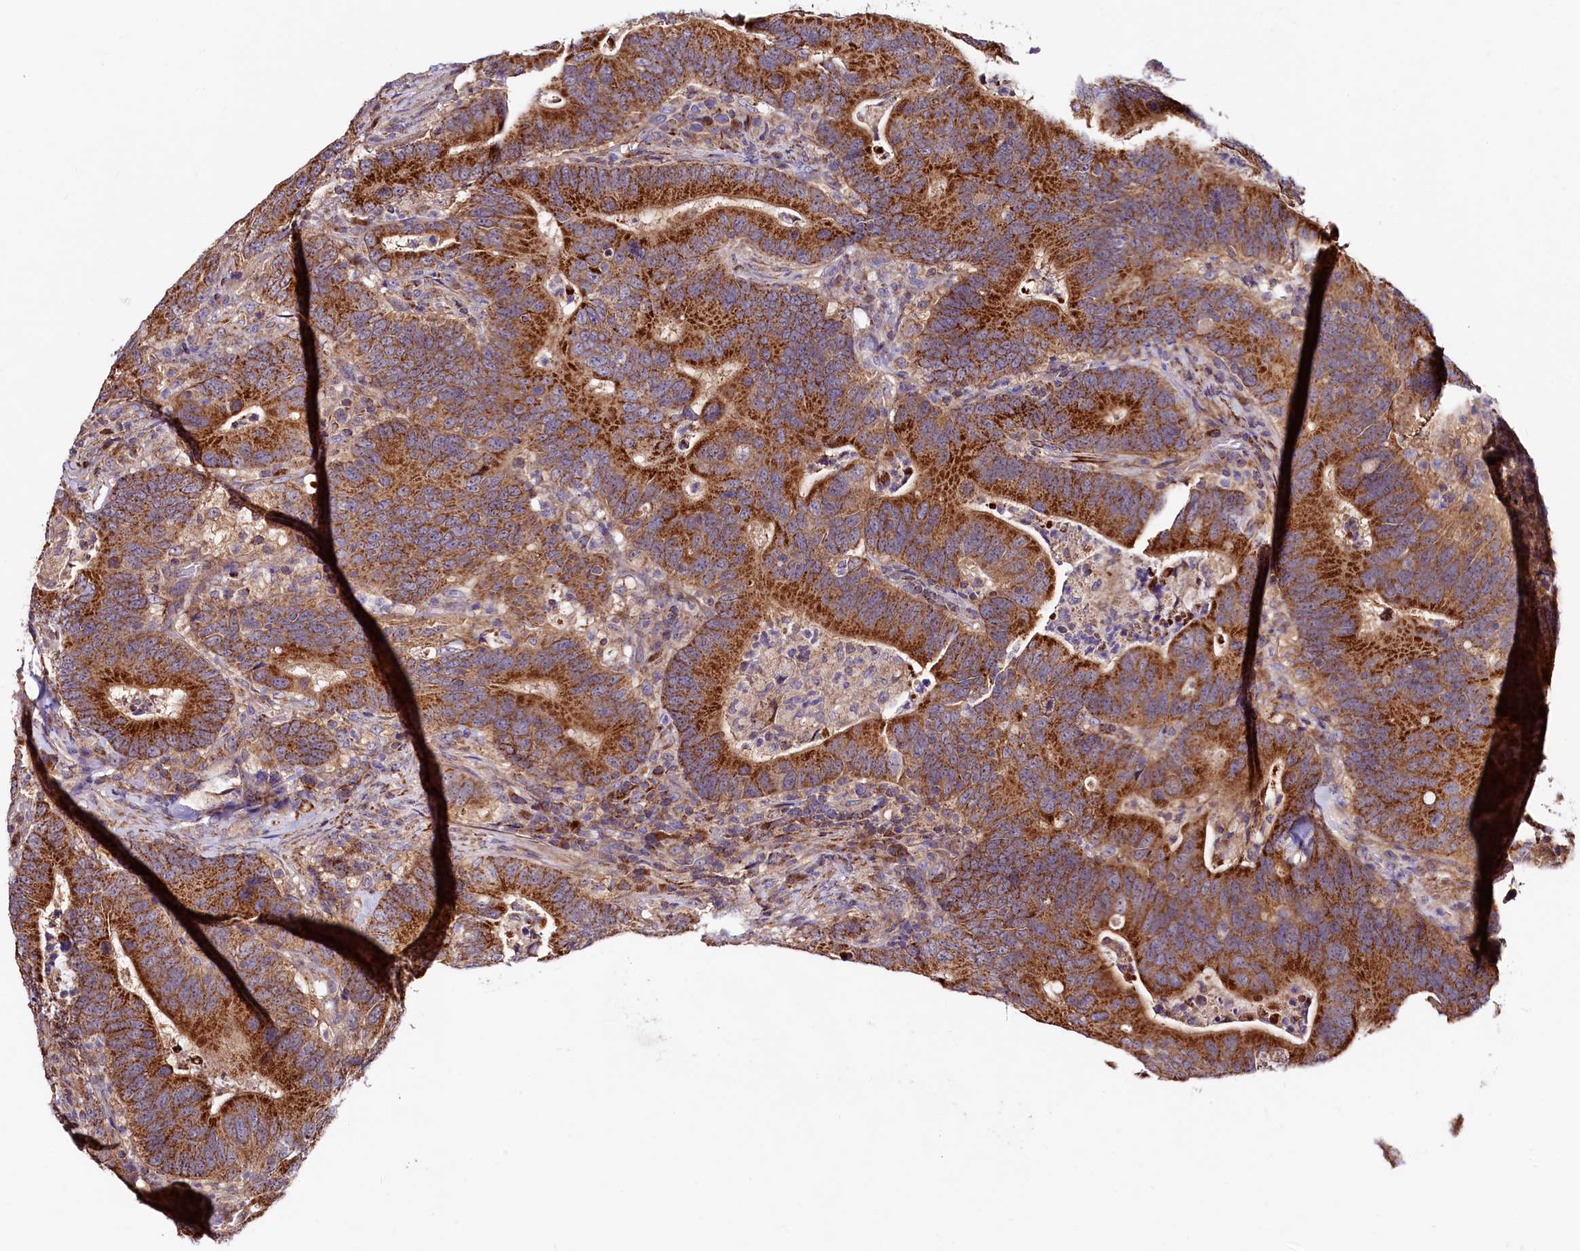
{"staining": {"intensity": "strong", "quantity": ">75%", "location": "cytoplasmic/membranous"}, "tissue": "colorectal cancer", "cell_type": "Tumor cells", "image_type": "cancer", "snomed": [{"axis": "morphology", "description": "Adenocarcinoma, NOS"}, {"axis": "topography", "description": "Colon"}], "caption": "DAB (3,3'-diaminobenzidine) immunohistochemical staining of human colorectal cancer reveals strong cytoplasmic/membranous protein positivity in about >75% of tumor cells.", "gene": "CIAO3", "patient": {"sex": "female", "age": 66}}